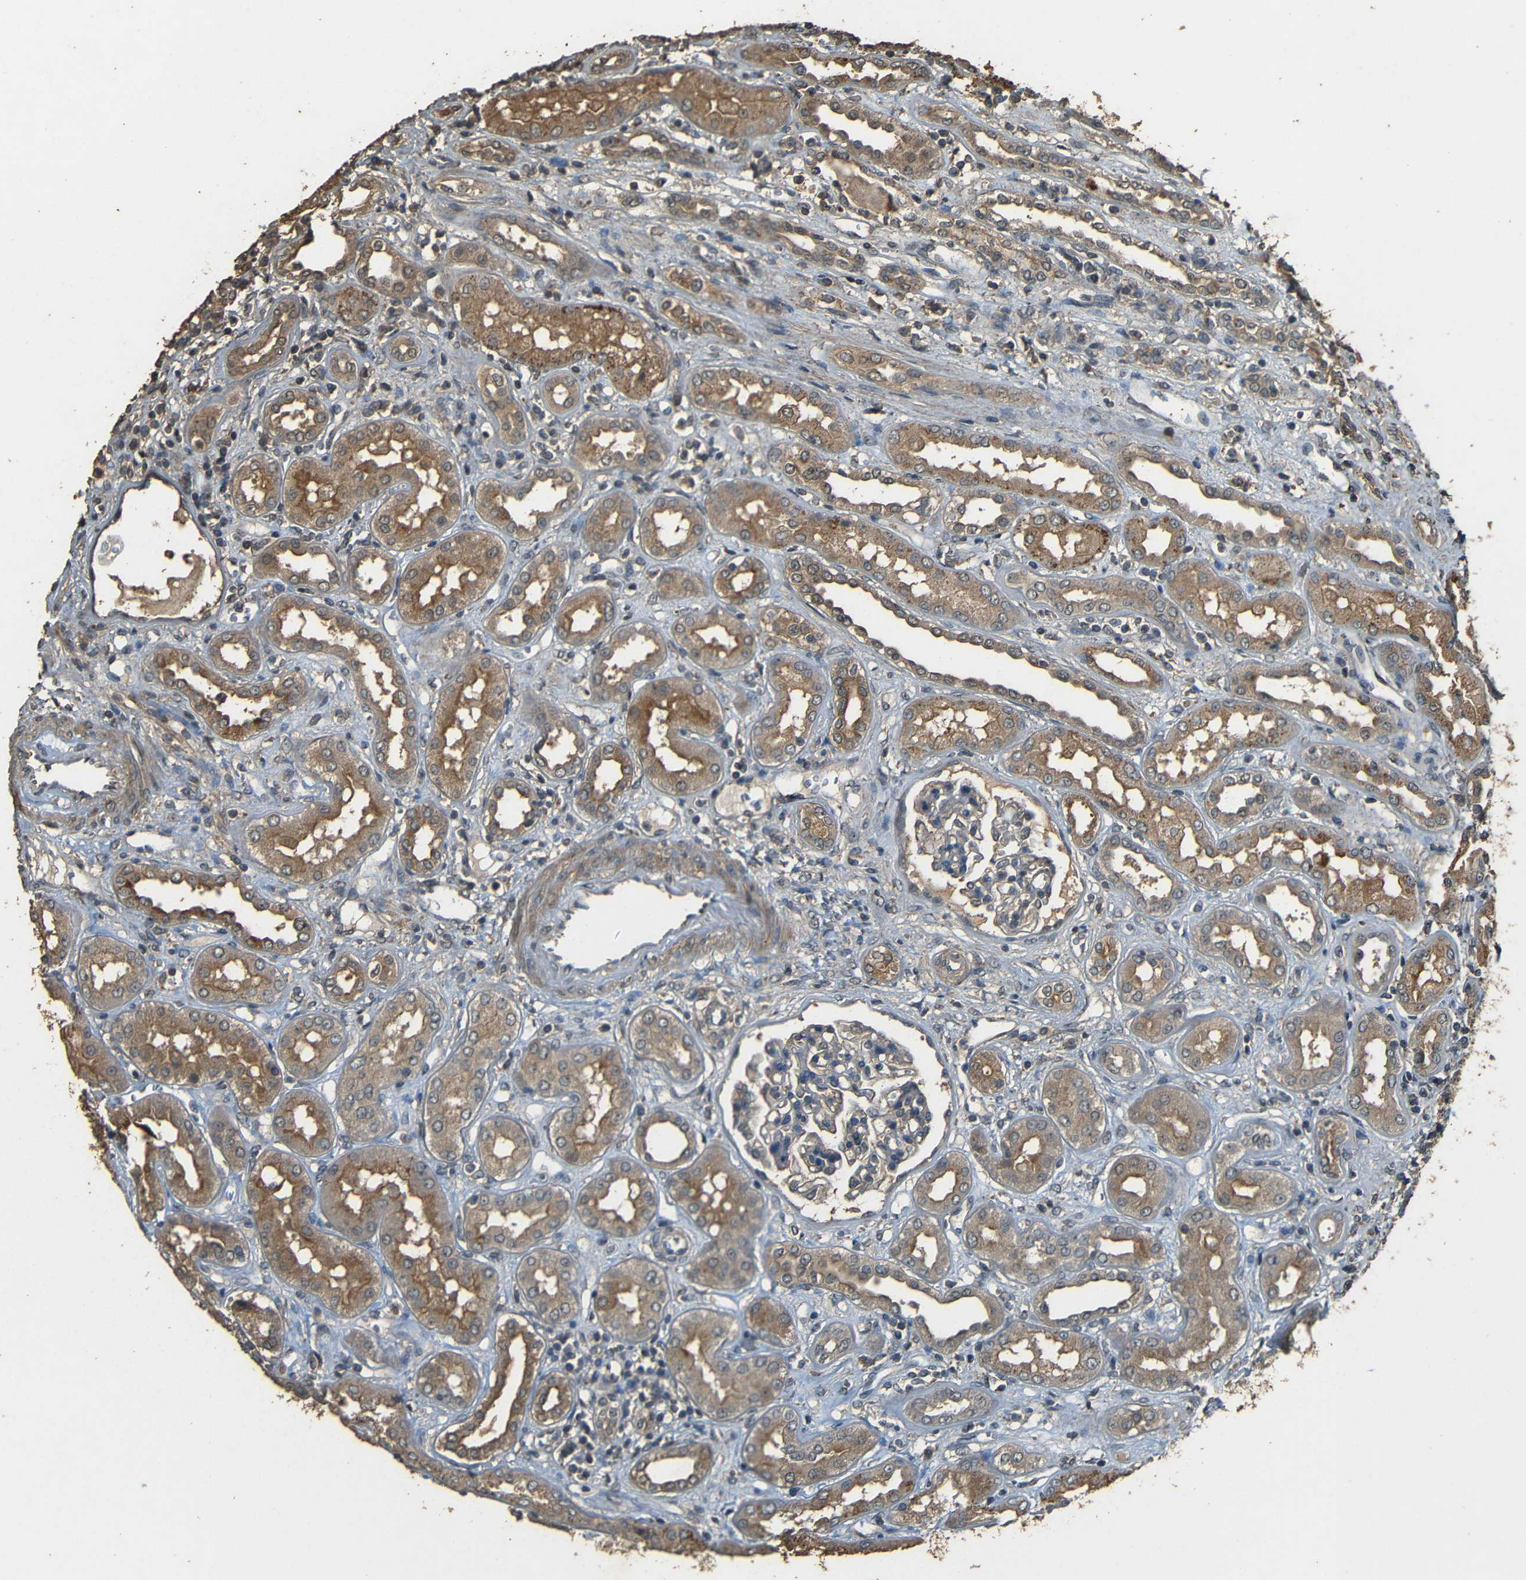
{"staining": {"intensity": "weak", "quantity": "25%-75%", "location": "cytoplasmic/membranous"}, "tissue": "kidney", "cell_type": "Cells in glomeruli", "image_type": "normal", "snomed": [{"axis": "morphology", "description": "Normal tissue, NOS"}, {"axis": "topography", "description": "Kidney"}], "caption": "Immunohistochemical staining of unremarkable human kidney exhibits weak cytoplasmic/membranous protein expression in about 25%-75% of cells in glomeruli. Using DAB (brown) and hematoxylin (blue) stains, captured at high magnification using brightfield microscopy.", "gene": "PDE5A", "patient": {"sex": "male", "age": 59}}